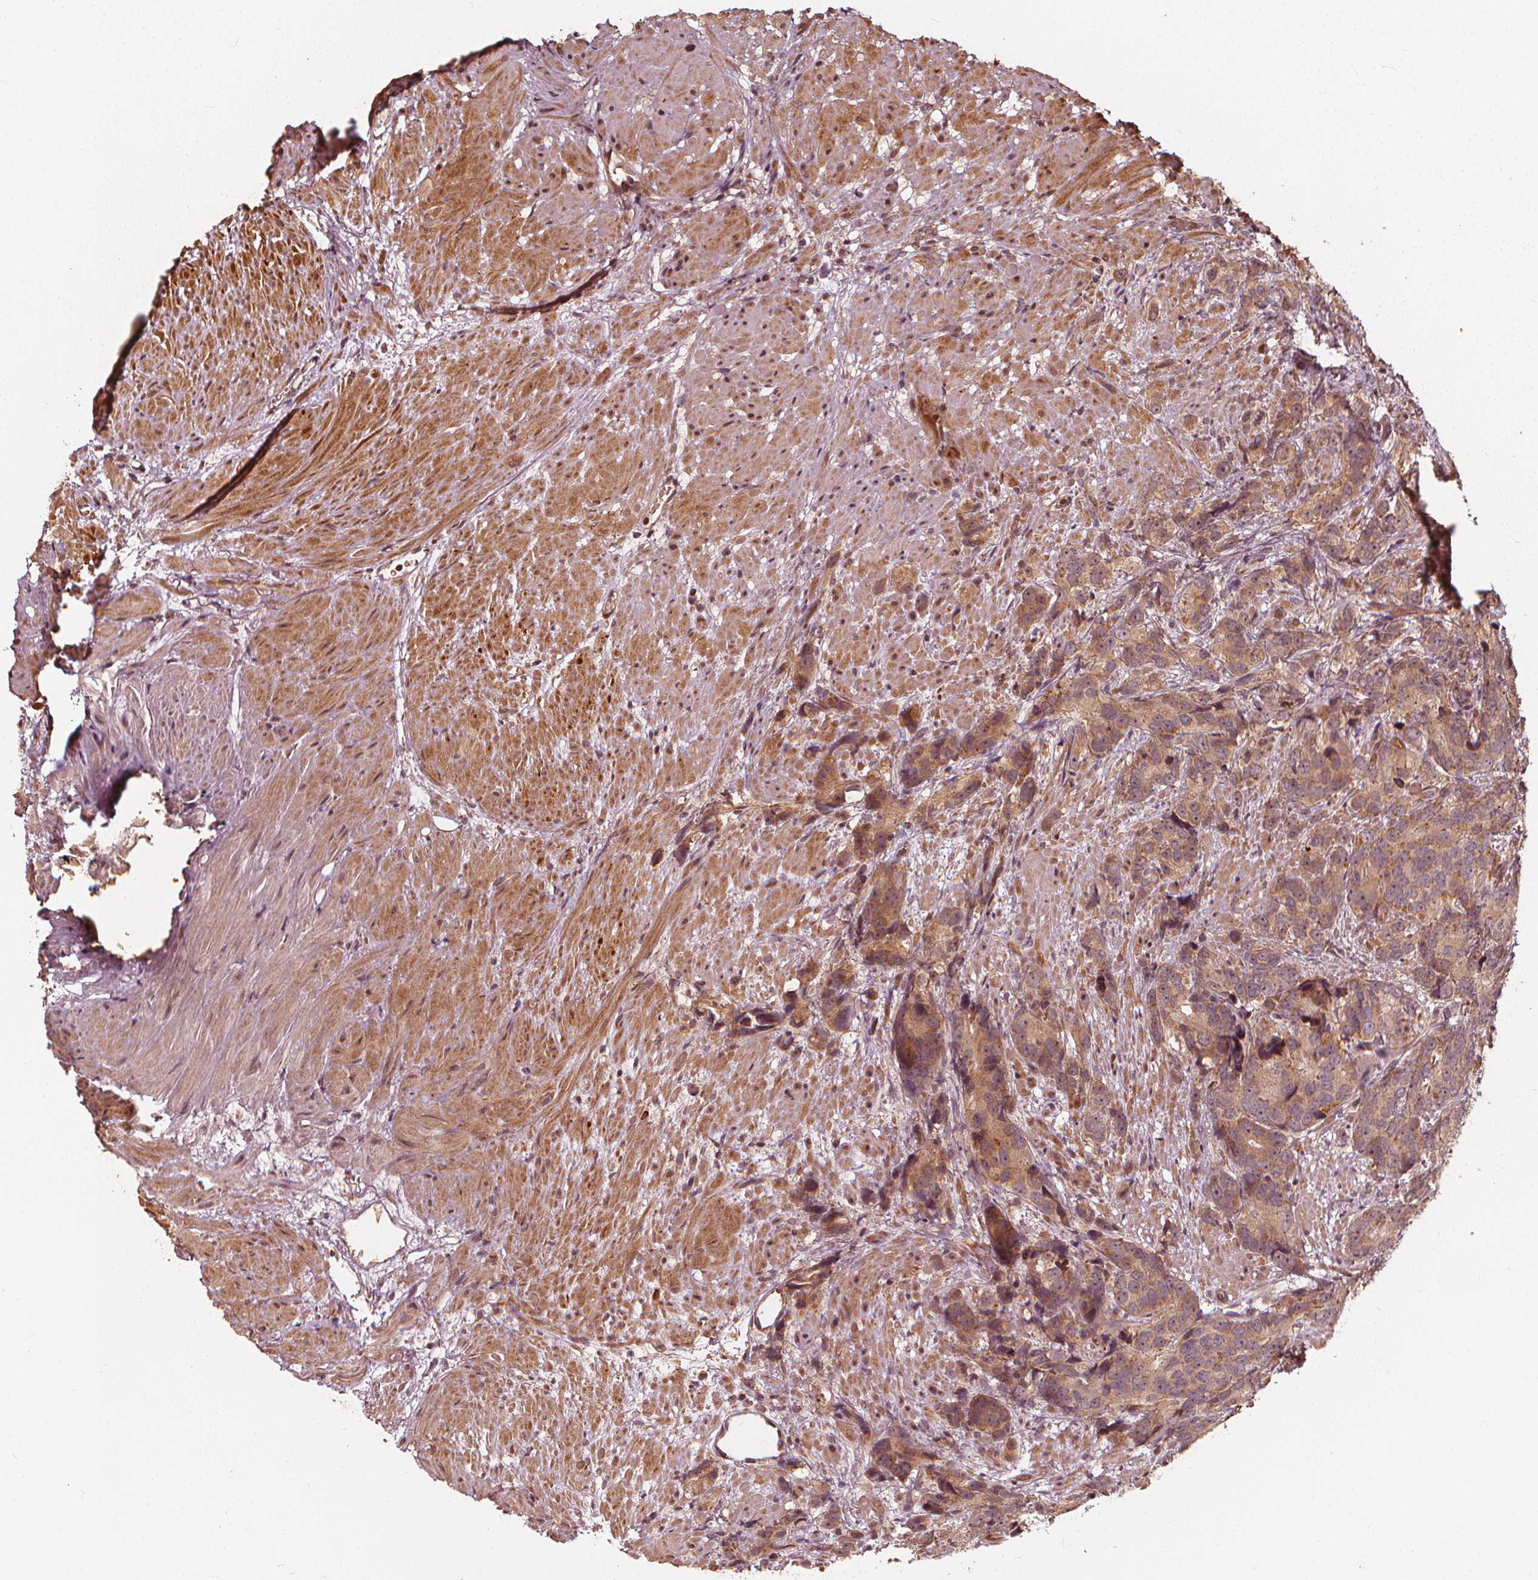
{"staining": {"intensity": "weak", "quantity": ">75%", "location": "cytoplasmic/membranous"}, "tissue": "prostate cancer", "cell_type": "Tumor cells", "image_type": "cancer", "snomed": [{"axis": "morphology", "description": "Adenocarcinoma, High grade"}, {"axis": "topography", "description": "Prostate"}], "caption": "A brown stain highlights weak cytoplasmic/membranous positivity of a protein in prostate adenocarcinoma (high-grade) tumor cells. Using DAB (3,3'-diaminobenzidine) (brown) and hematoxylin (blue) stains, captured at high magnification using brightfield microscopy.", "gene": "NPC1", "patient": {"sex": "male", "age": 90}}